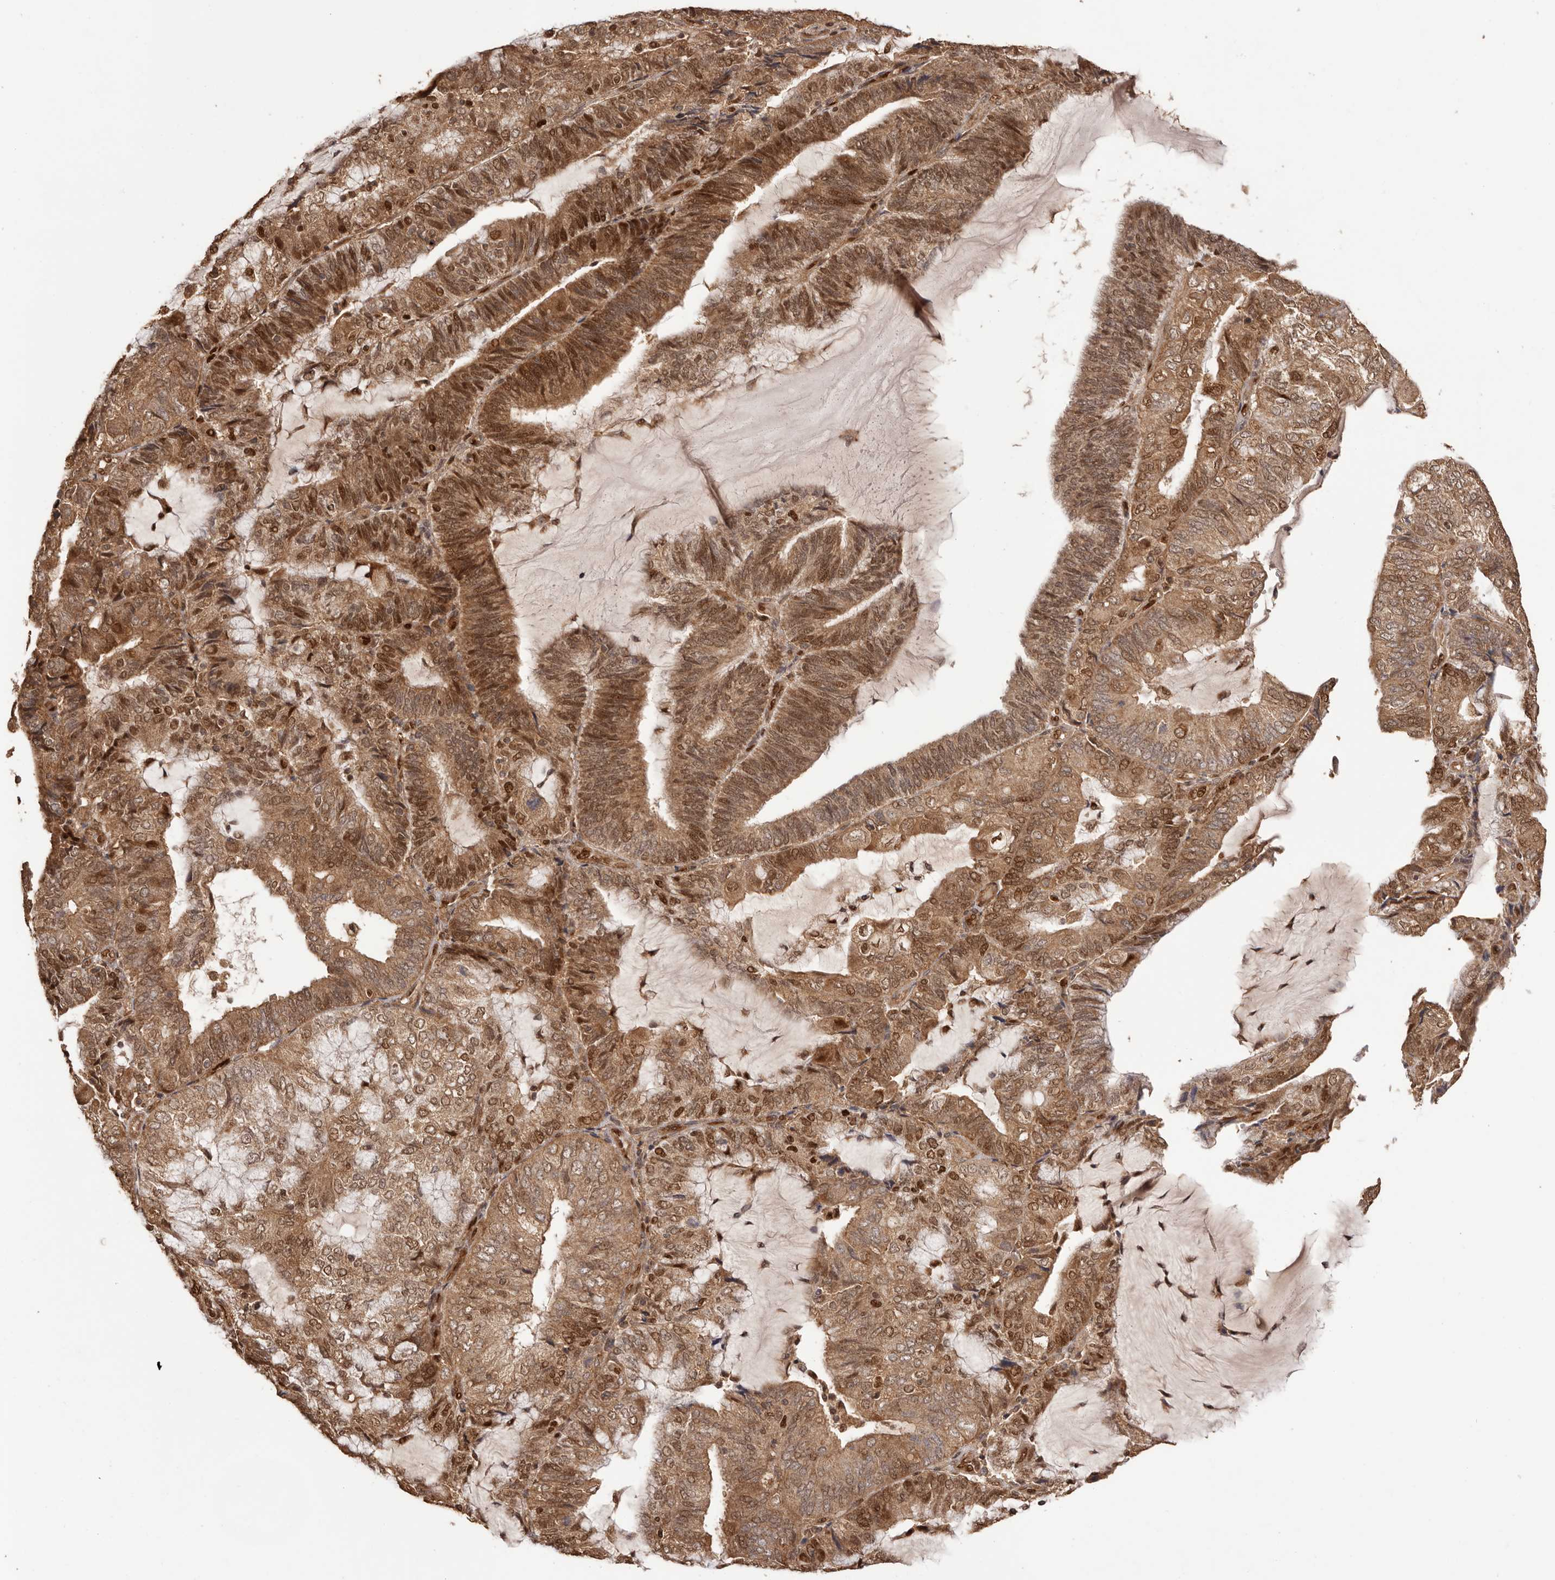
{"staining": {"intensity": "moderate", "quantity": ">75%", "location": "cytoplasmic/membranous,nuclear"}, "tissue": "endometrial cancer", "cell_type": "Tumor cells", "image_type": "cancer", "snomed": [{"axis": "morphology", "description": "Adenocarcinoma, NOS"}, {"axis": "topography", "description": "Endometrium"}], "caption": "A high-resolution histopathology image shows IHC staining of endometrial adenocarcinoma, which reveals moderate cytoplasmic/membranous and nuclear positivity in about >75% of tumor cells.", "gene": "UBR2", "patient": {"sex": "female", "age": 81}}